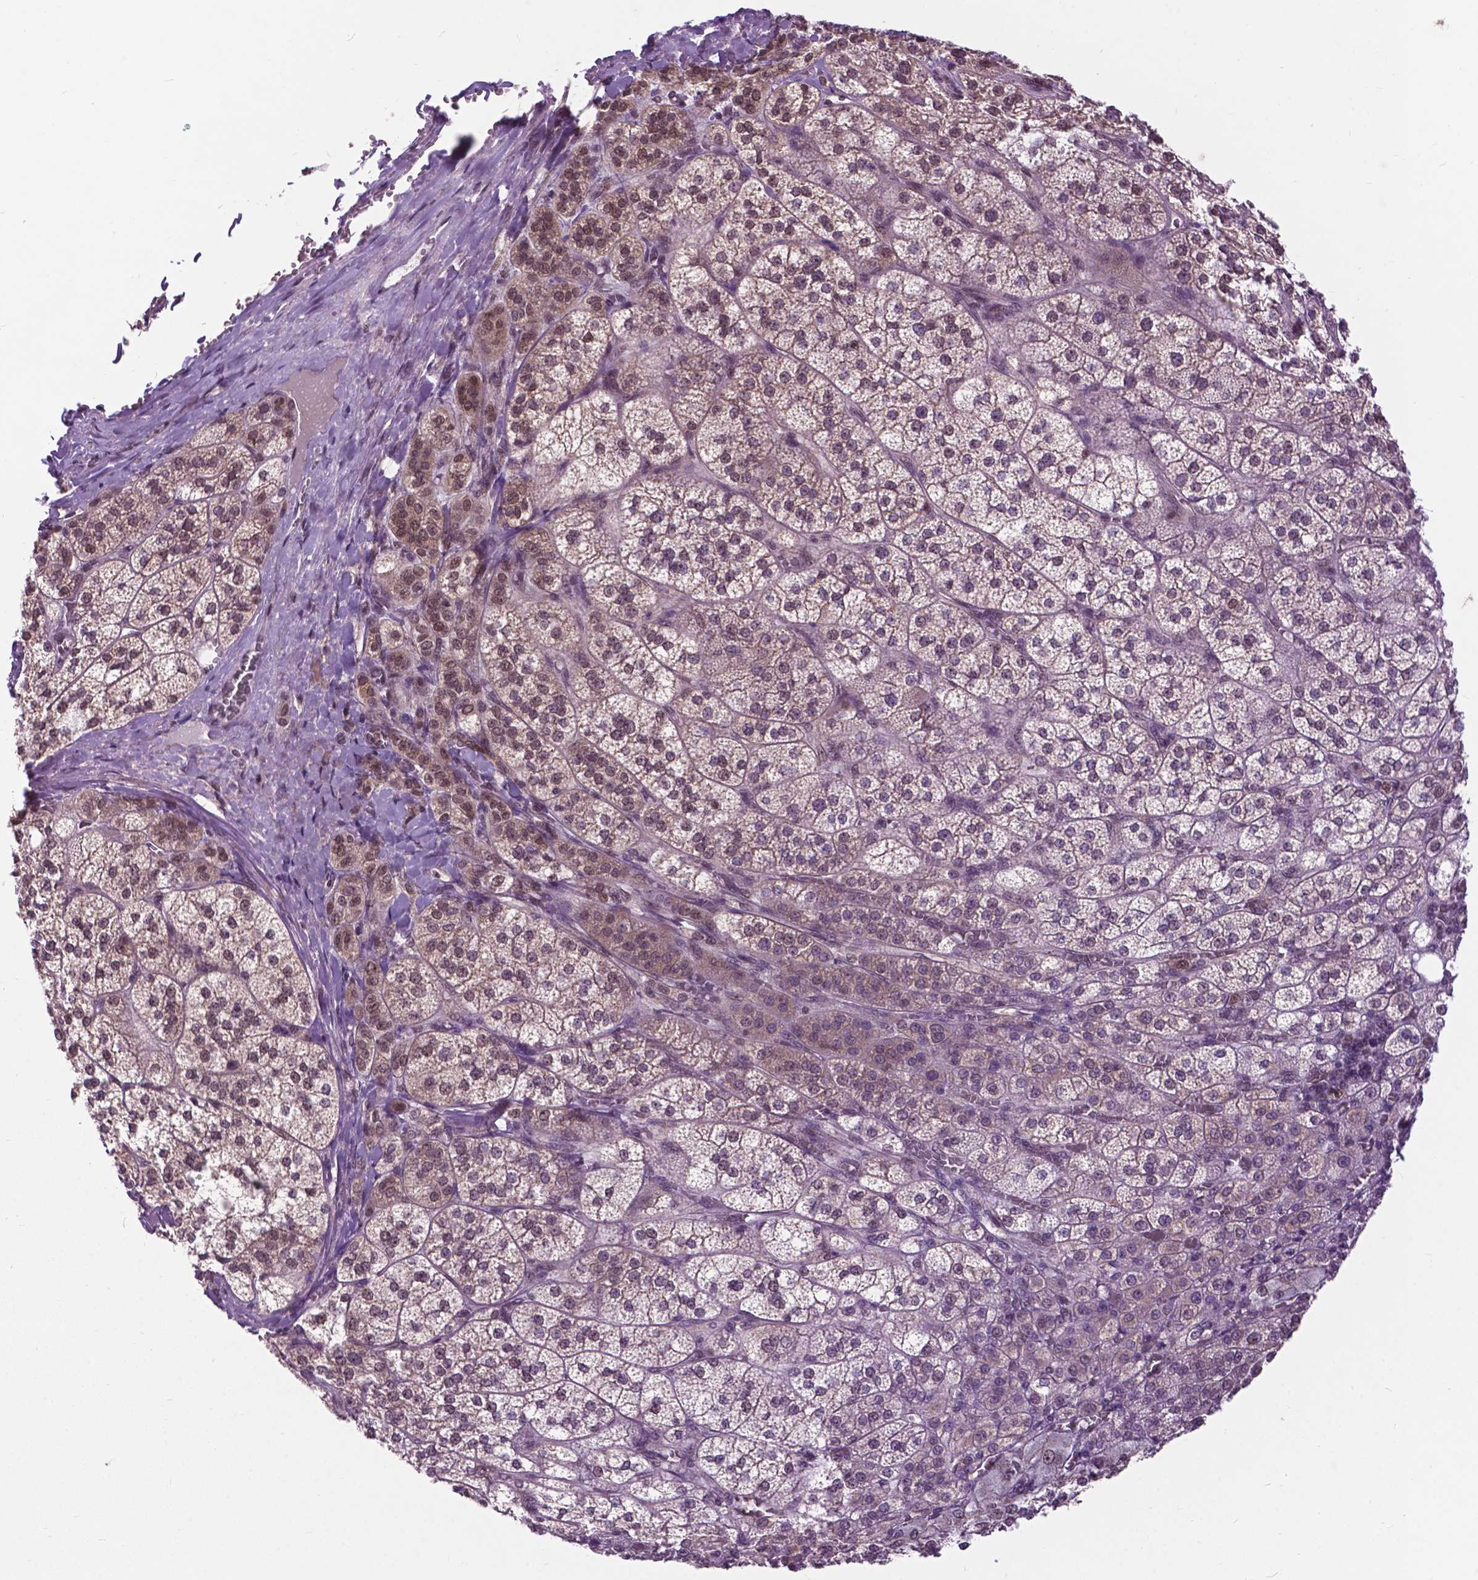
{"staining": {"intensity": "moderate", "quantity": "25%-75%", "location": "nuclear"}, "tissue": "adrenal gland", "cell_type": "Glandular cells", "image_type": "normal", "snomed": [{"axis": "morphology", "description": "Normal tissue, NOS"}, {"axis": "topography", "description": "Adrenal gland"}], "caption": "A histopathology image of human adrenal gland stained for a protein demonstrates moderate nuclear brown staining in glandular cells.", "gene": "FAF1", "patient": {"sex": "female", "age": 60}}